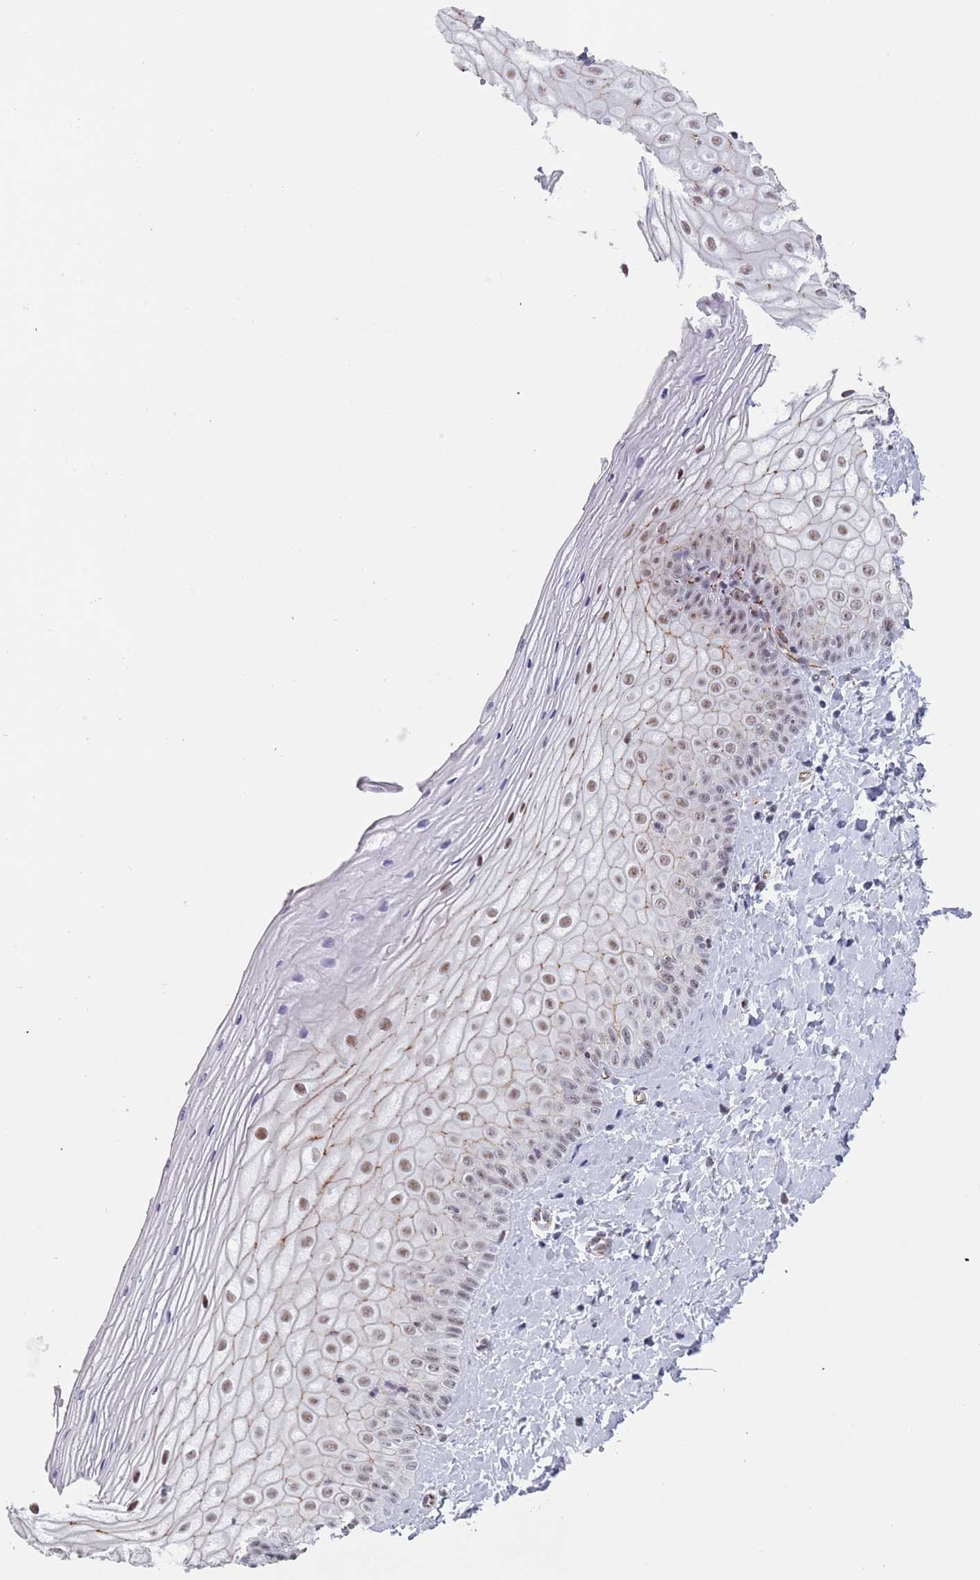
{"staining": {"intensity": "moderate", "quantity": ">75%", "location": "nuclear"}, "tissue": "vagina", "cell_type": "Squamous epithelial cells", "image_type": "normal", "snomed": [{"axis": "morphology", "description": "Normal tissue, NOS"}, {"axis": "topography", "description": "Vagina"}], "caption": "Immunohistochemical staining of normal vagina shows medium levels of moderate nuclear expression in approximately >75% of squamous epithelial cells. Using DAB (3,3'-diaminobenzidine) (brown) and hematoxylin (blue) stains, captured at high magnification using brightfield microscopy.", "gene": "OR5A2", "patient": {"sex": "female", "age": 65}}